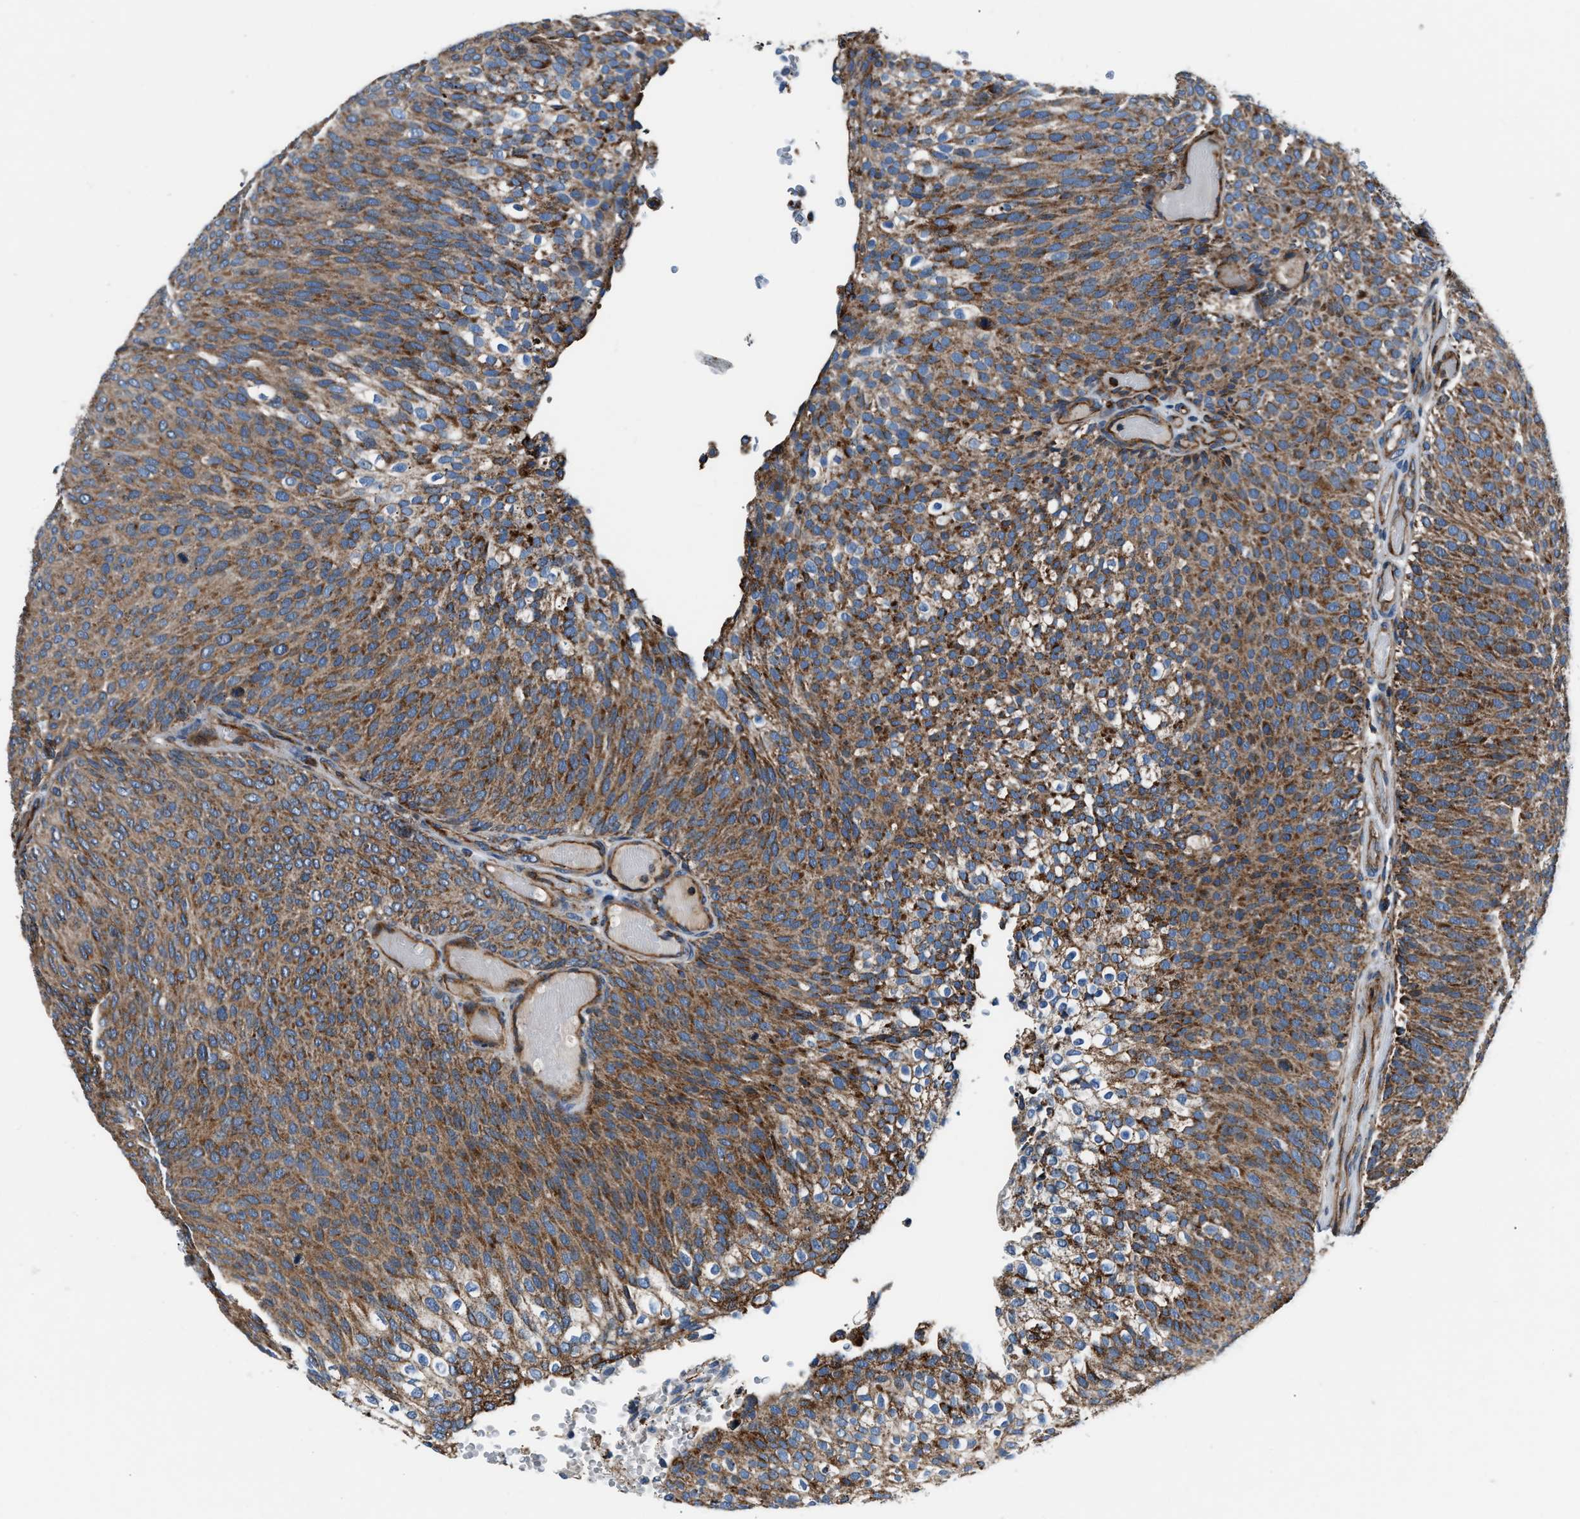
{"staining": {"intensity": "moderate", "quantity": ">75%", "location": "cytoplasmic/membranous"}, "tissue": "urothelial cancer", "cell_type": "Tumor cells", "image_type": "cancer", "snomed": [{"axis": "morphology", "description": "Urothelial carcinoma, Low grade"}, {"axis": "topography", "description": "Urinary bladder"}], "caption": "Approximately >75% of tumor cells in human urothelial carcinoma (low-grade) reveal moderate cytoplasmic/membranous protein expression as visualized by brown immunohistochemical staining.", "gene": "GGCT", "patient": {"sex": "male", "age": 78}}